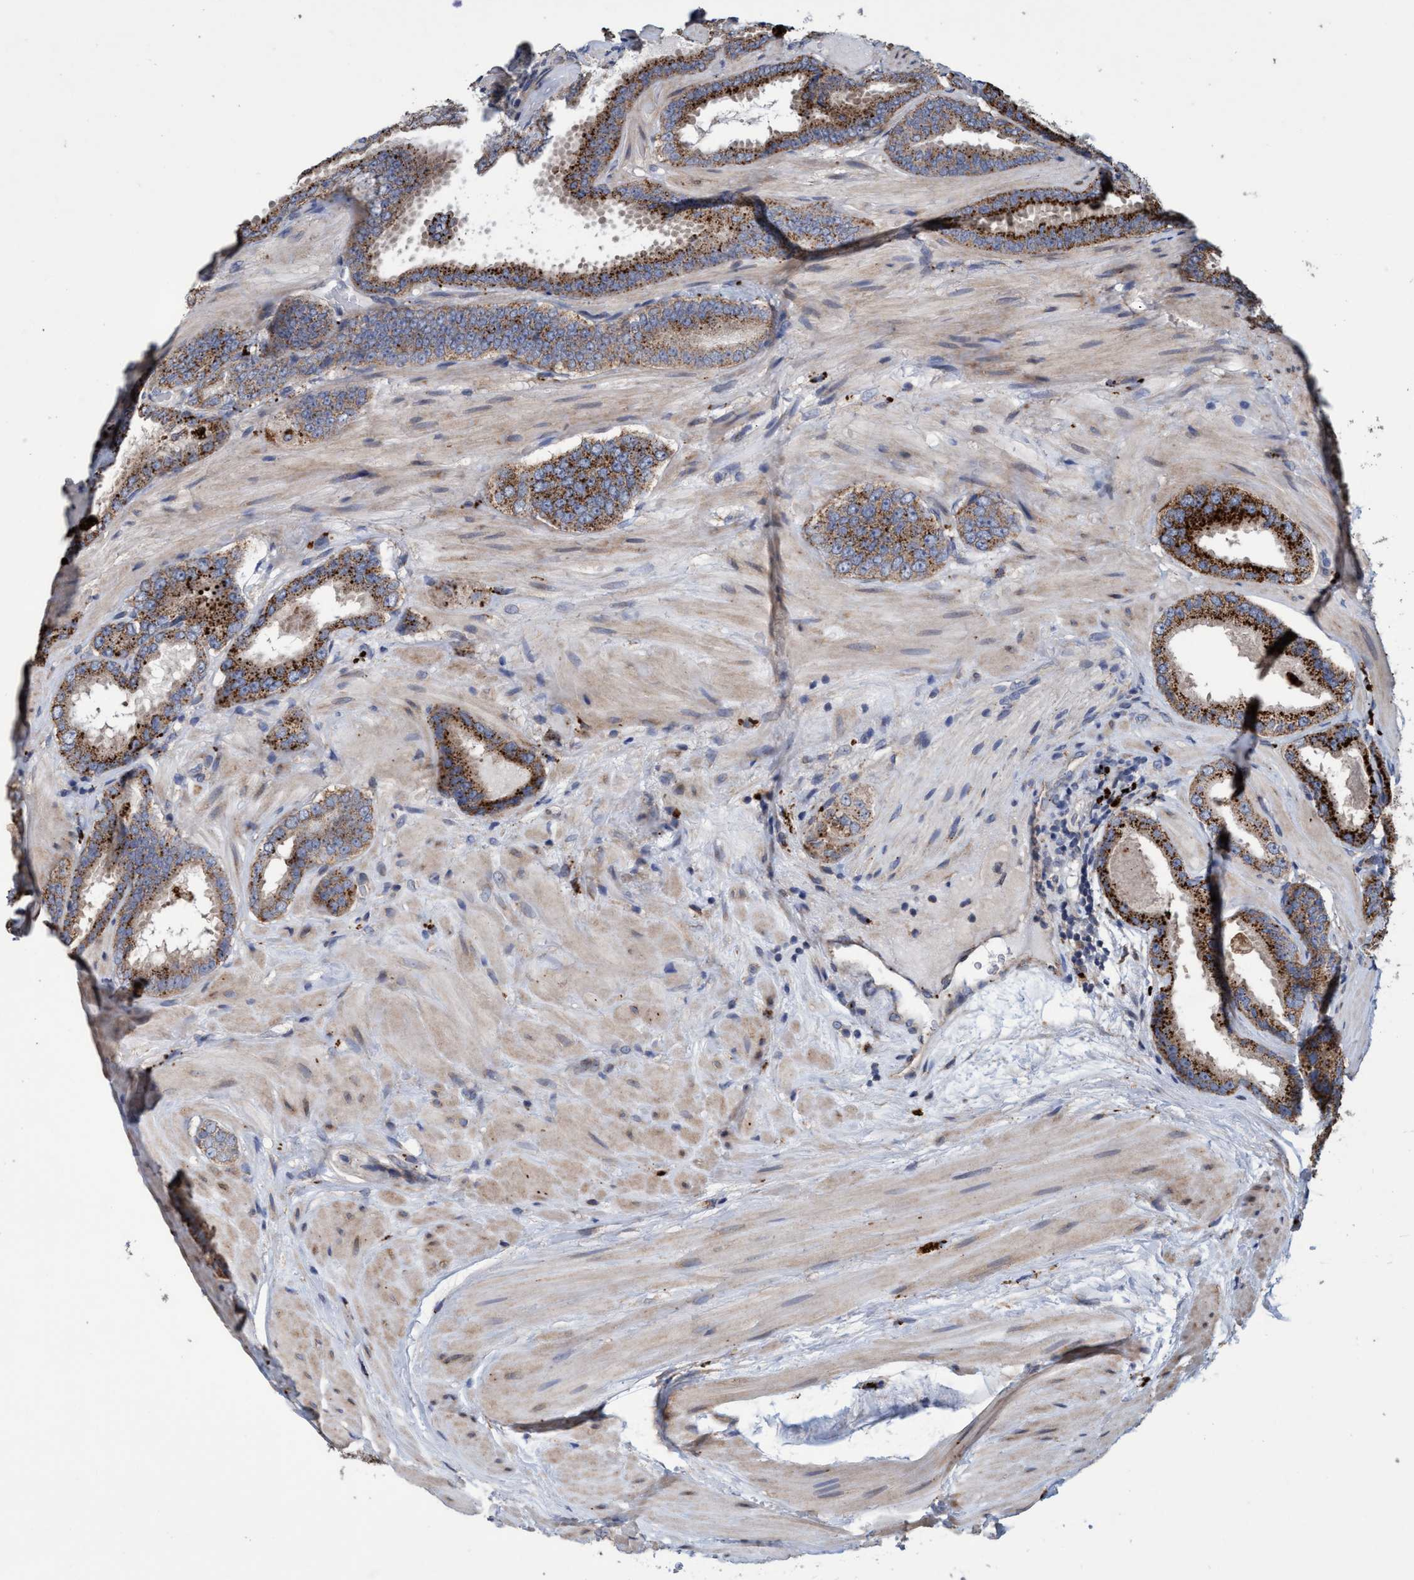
{"staining": {"intensity": "strong", "quantity": "25%-75%", "location": "cytoplasmic/membranous"}, "tissue": "prostate cancer", "cell_type": "Tumor cells", "image_type": "cancer", "snomed": [{"axis": "morphology", "description": "Adenocarcinoma, Low grade"}, {"axis": "topography", "description": "Prostate"}], "caption": "A micrograph showing strong cytoplasmic/membranous staining in approximately 25%-75% of tumor cells in low-grade adenocarcinoma (prostate), as visualized by brown immunohistochemical staining.", "gene": "BBS9", "patient": {"sex": "male", "age": 51}}